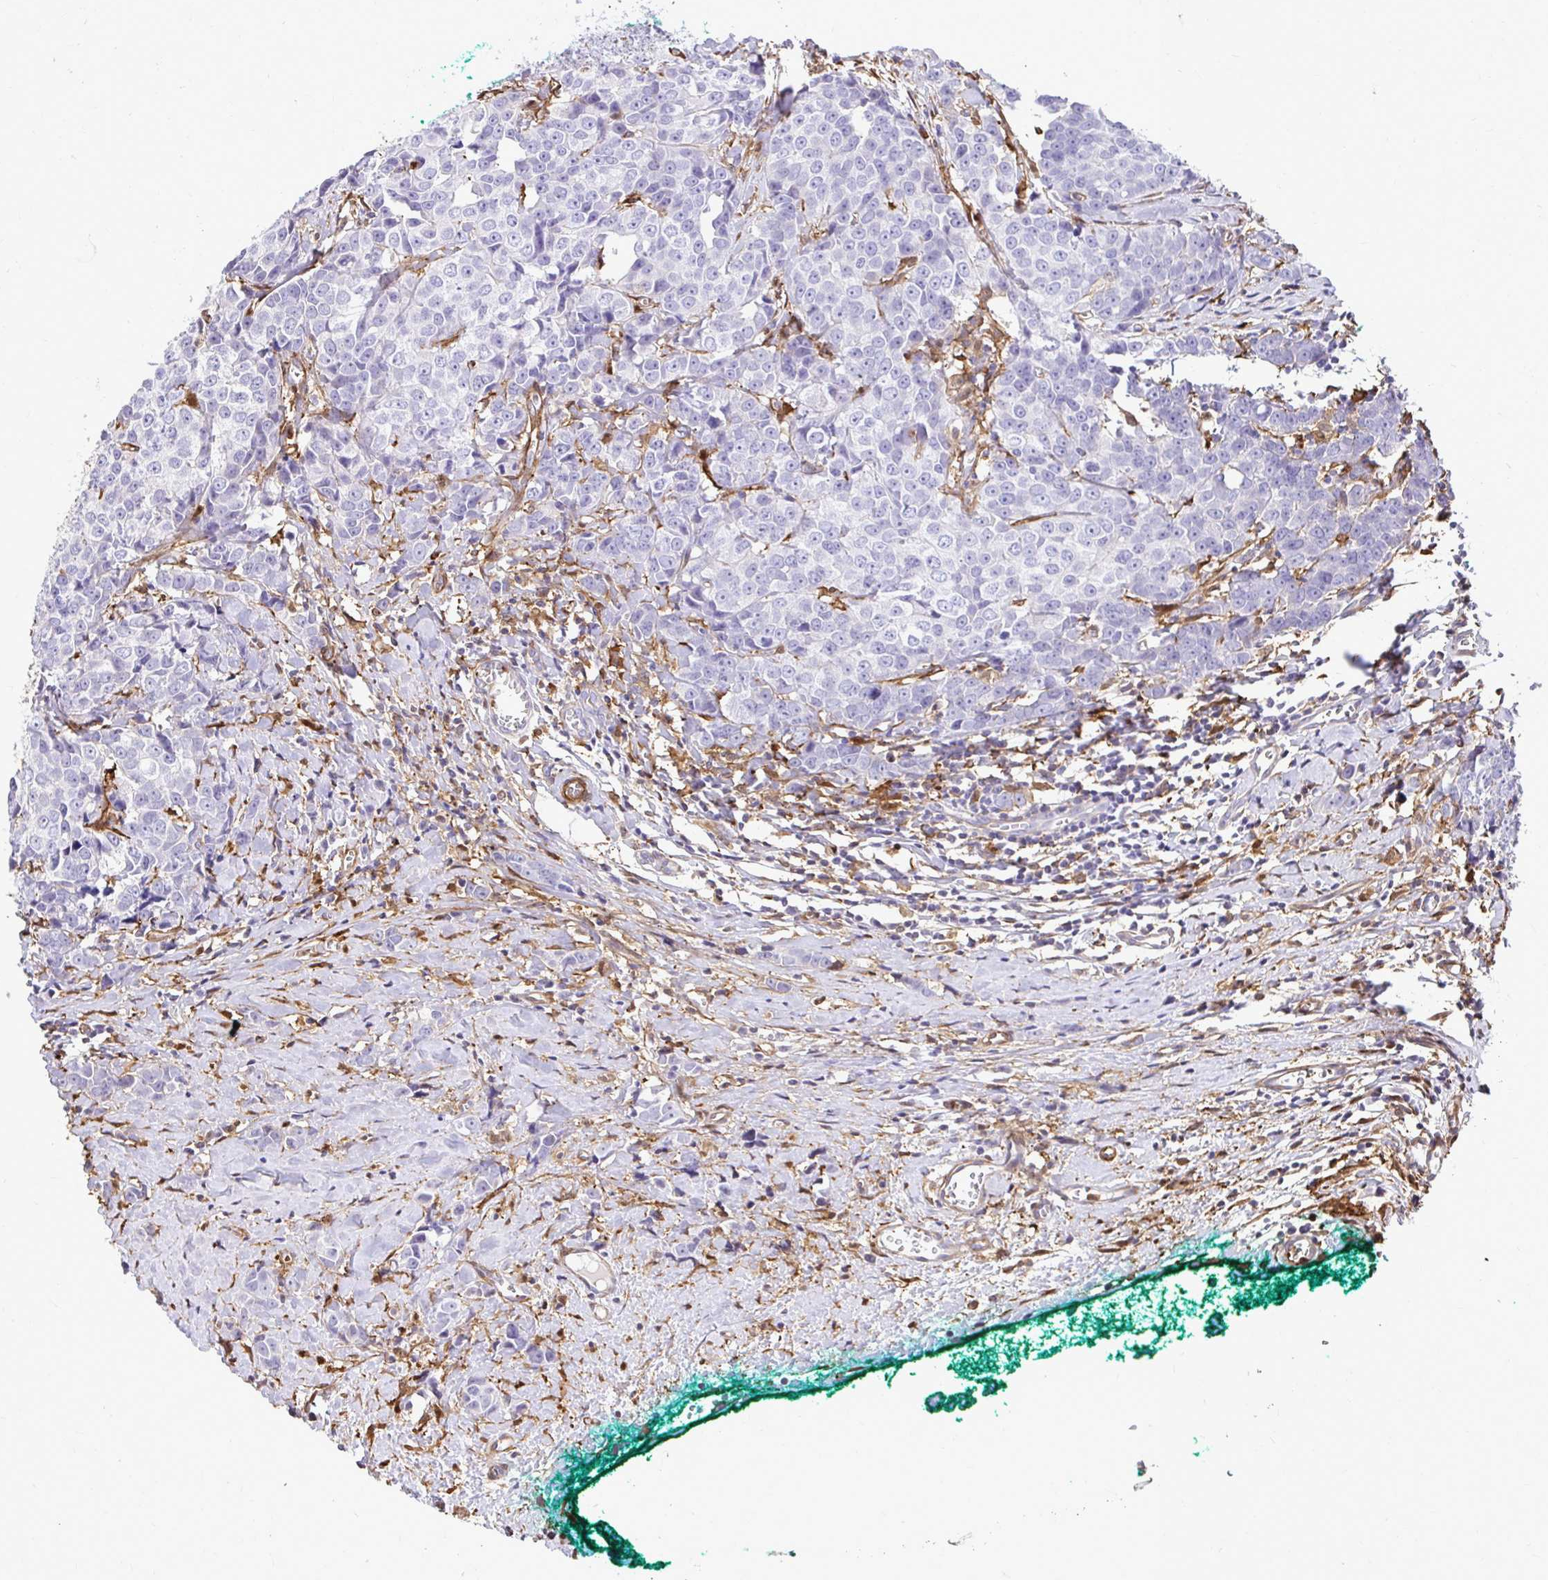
{"staining": {"intensity": "negative", "quantity": "none", "location": "none"}, "tissue": "breast cancer", "cell_type": "Tumor cells", "image_type": "cancer", "snomed": [{"axis": "morphology", "description": "Duct carcinoma"}, {"axis": "topography", "description": "Breast"}], "caption": "An immunohistochemistry (IHC) image of breast invasive ductal carcinoma is shown. There is no staining in tumor cells of breast invasive ductal carcinoma. Brightfield microscopy of immunohistochemistry (IHC) stained with DAB (brown) and hematoxylin (blue), captured at high magnification.", "gene": "GSN", "patient": {"sex": "female", "age": 80}}